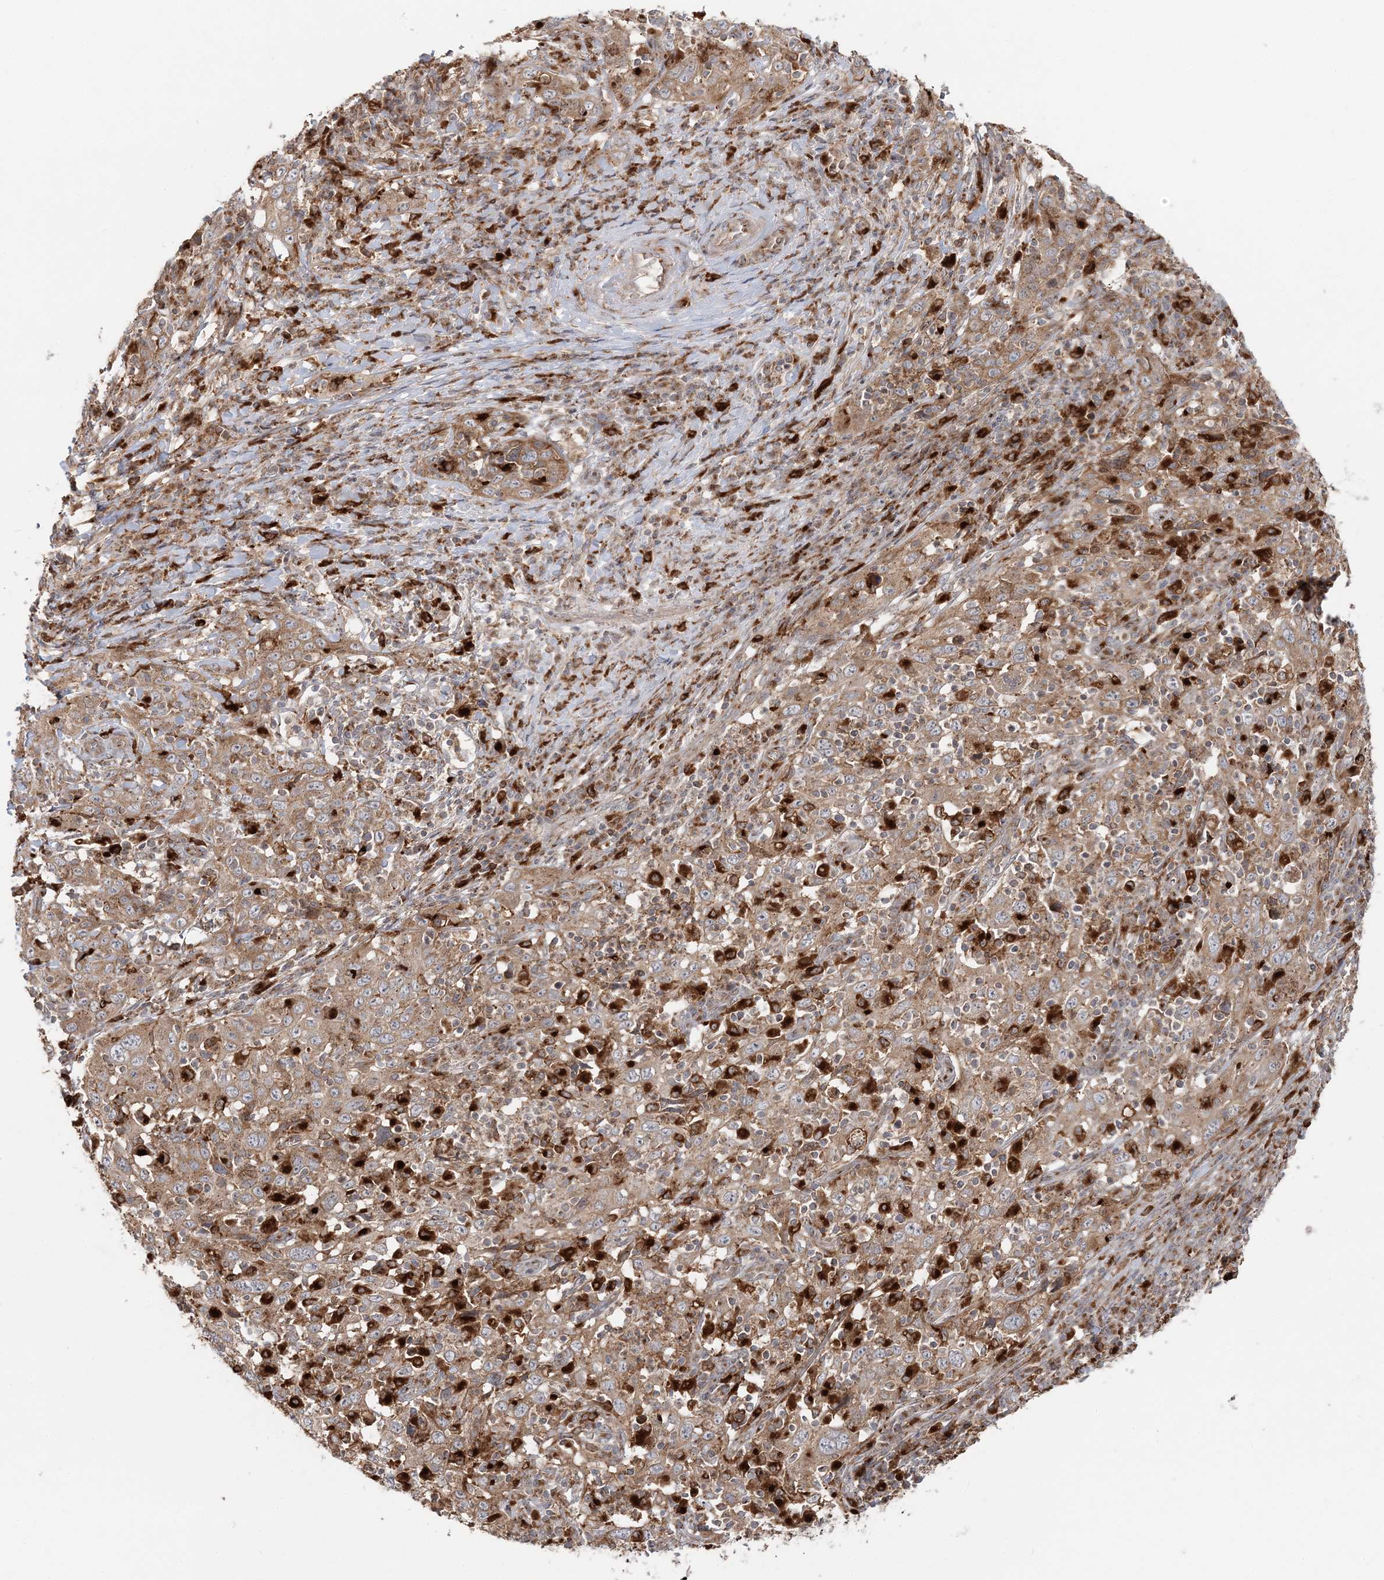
{"staining": {"intensity": "moderate", "quantity": ">75%", "location": "cytoplasmic/membranous"}, "tissue": "cervical cancer", "cell_type": "Tumor cells", "image_type": "cancer", "snomed": [{"axis": "morphology", "description": "Squamous cell carcinoma, NOS"}, {"axis": "topography", "description": "Cervix"}], "caption": "Protein staining of squamous cell carcinoma (cervical) tissue exhibits moderate cytoplasmic/membranous positivity in about >75% of tumor cells.", "gene": "ABCC3", "patient": {"sex": "female", "age": 46}}